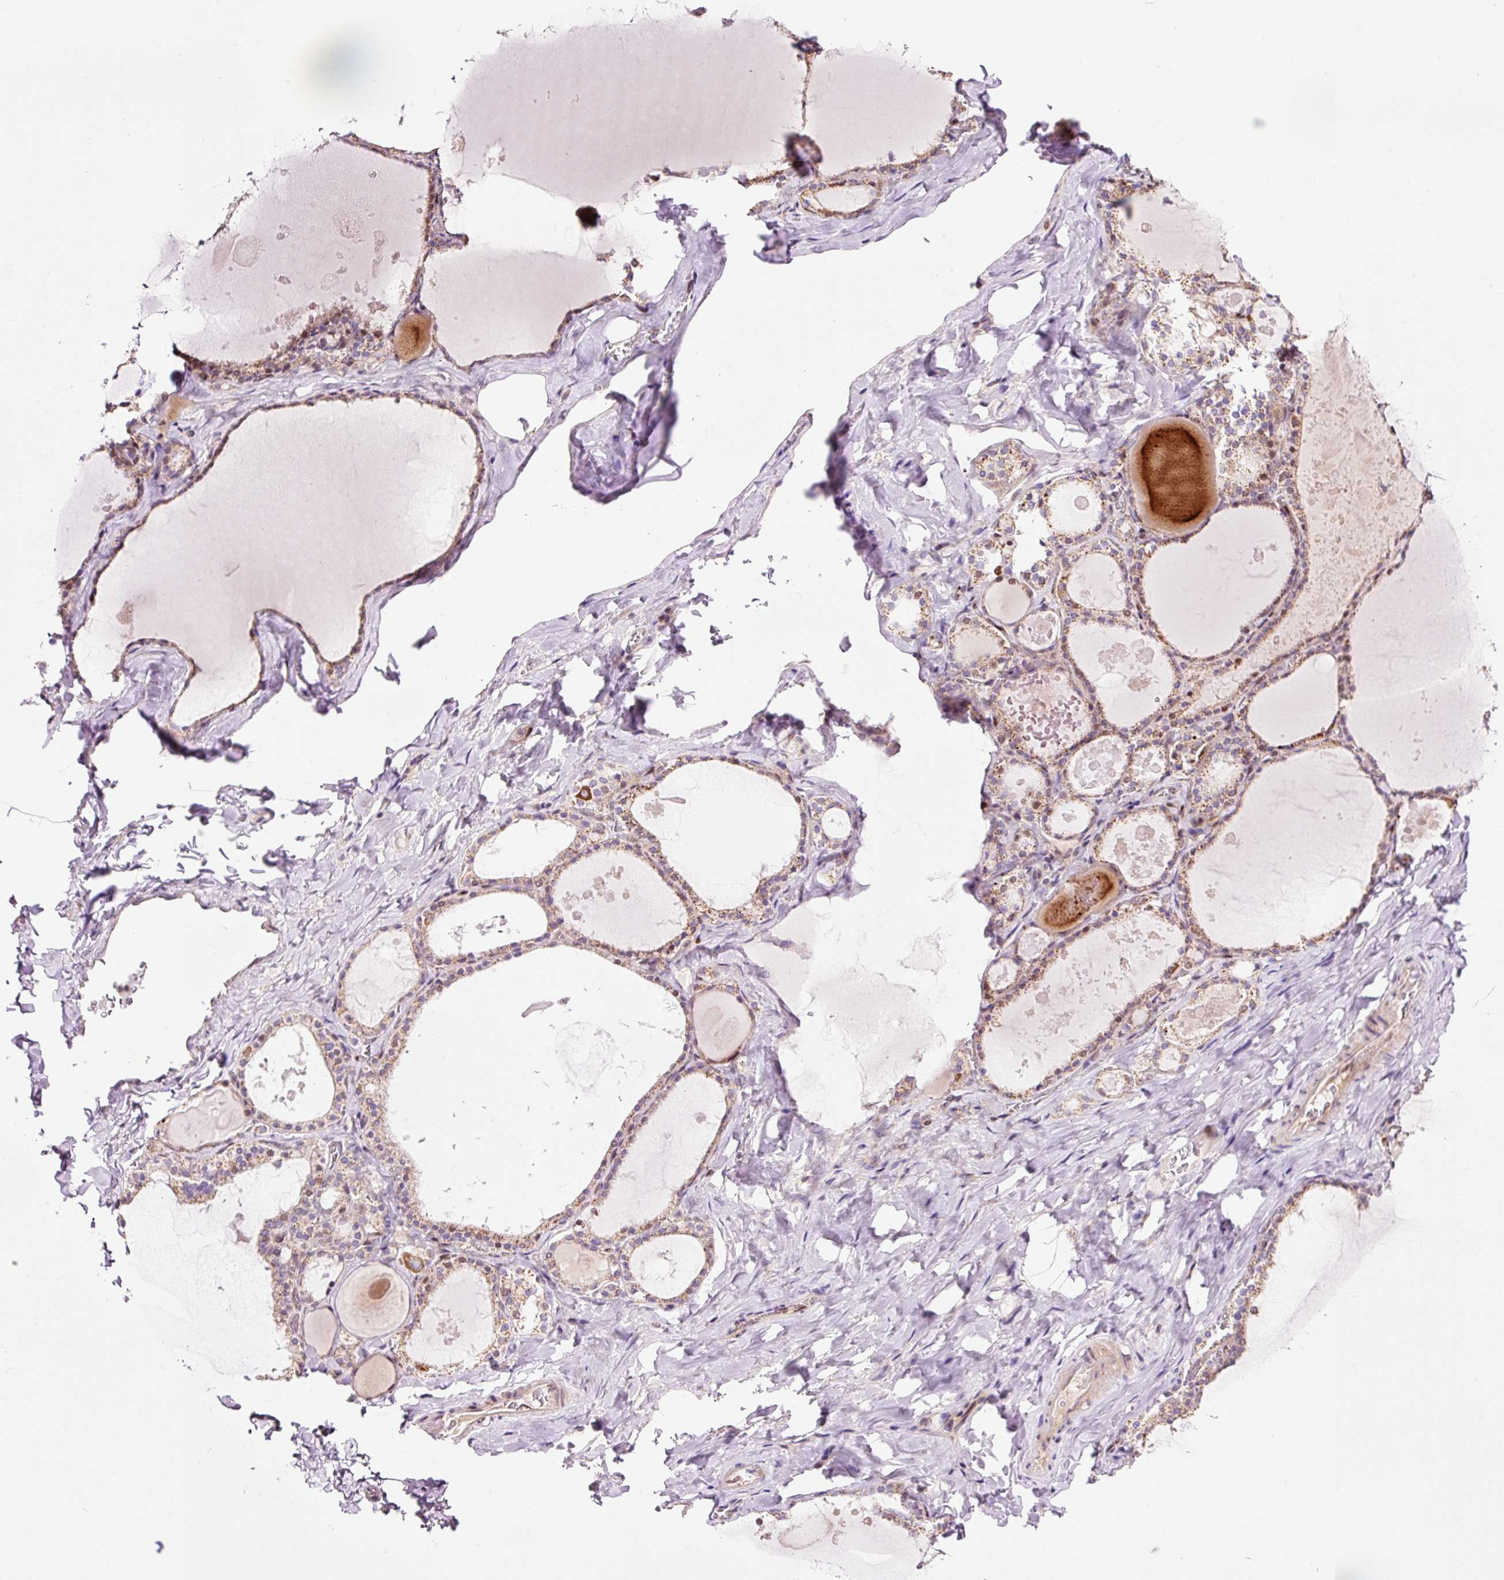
{"staining": {"intensity": "moderate", "quantity": ">75%", "location": "cytoplasmic/membranous"}, "tissue": "thyroid gland", "cell_type": "Glandular cells", "image_type": "normal", "snomed": [{"axis": "morphology", "description": "Normal tissue, NOS"}, {"axis": "topography", "description": "Thyroid gland"}], "caption": "The immunohistochemical stain highlights moderate cytoplasmic/membranous staining in glandular cells of normal thyroid gland. Ihc stains the protein of interest in brown and the nuclei are stained blue.", "gene": "BOLA3", "patient": {"sex": "male", "age": 56}}